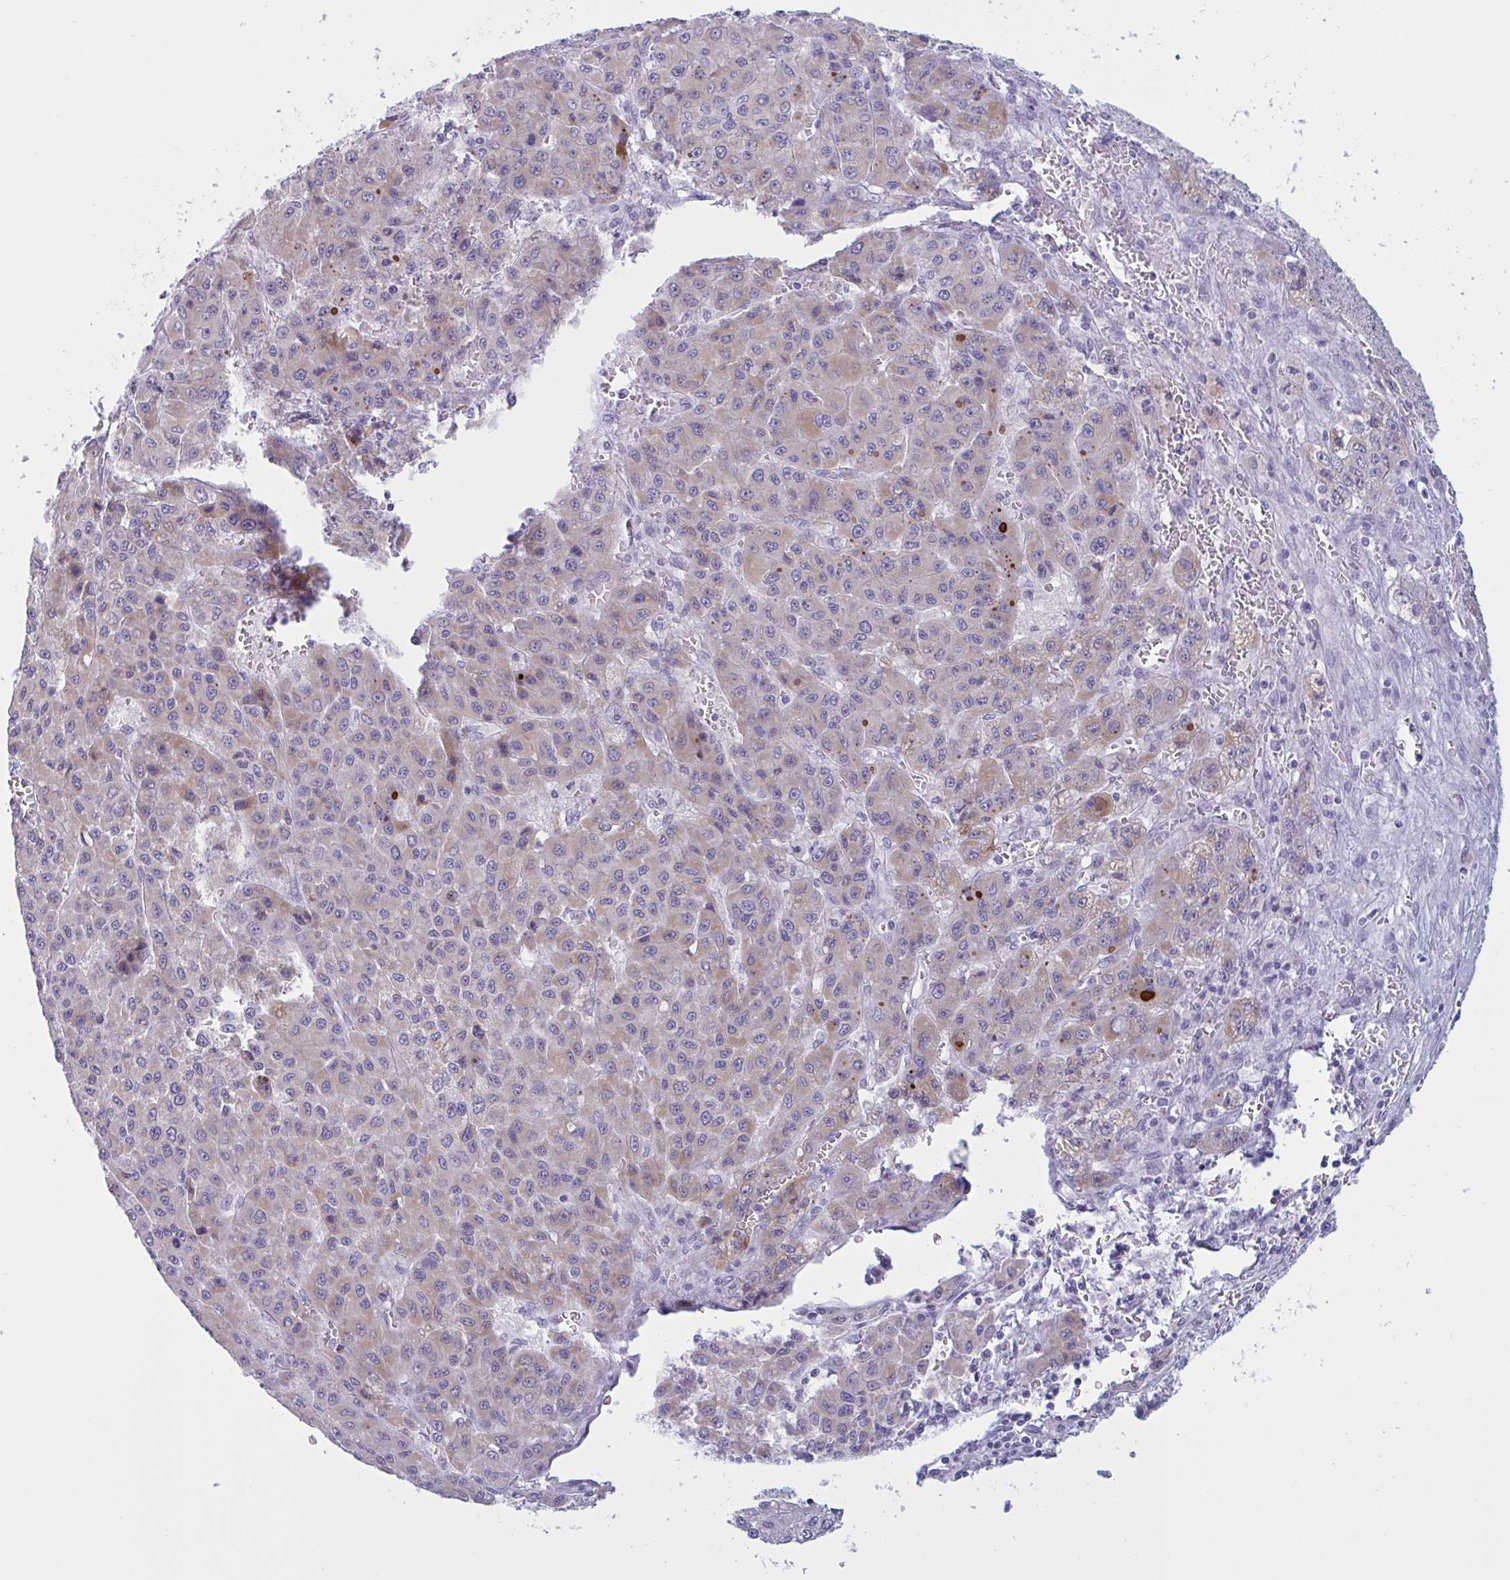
{"staining": {"intensity": "weak", "quantity": "25%-75%", "location": "cytoplasmic/membranous"}, "tissue": "liver cancer", "cell_type": "Tumor cells", "image_type": "cancer", "snomed": [{"axis": "morphology", "description": "Carcinoma, Hepatocellular, NOS"}, {"axis": "topography", "description": "Liver"}], "caption": "There is low levels of weak cytoplasmic/membranous staining in tumor cells of liver hepatocellular carcinoma, as demonstrated by immunohistochemical staining (brown color).", "gene": "OXLD1", "patient": {"sex": "male", "age": 70}}